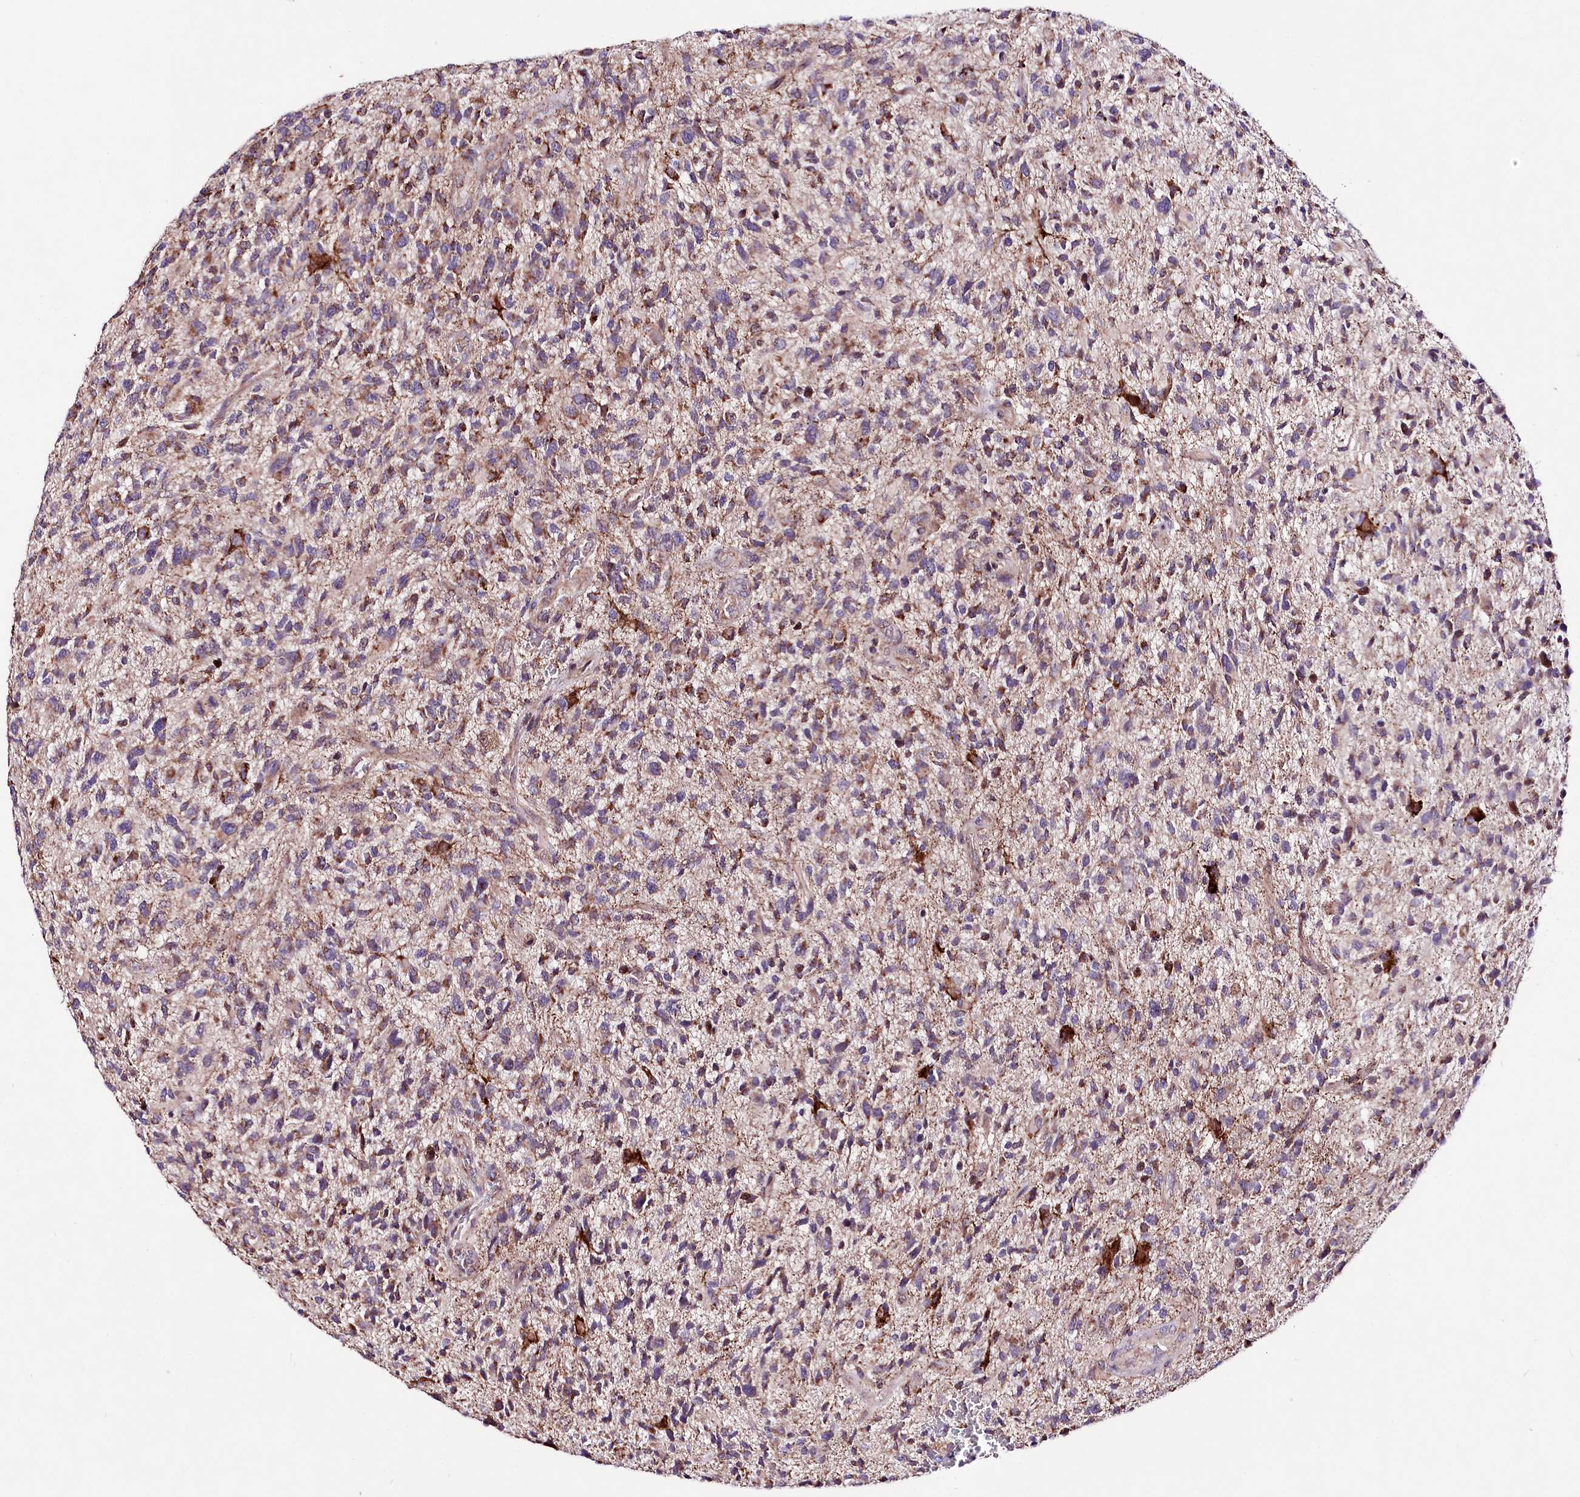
{"staining": {"intensity": "moderate", "quantity": ">75%", "location": "cytoplasmic/membranous"}, "tissue": "glioma", "cell_type": "Tumor cells", "image_type": "cancer", "snomed": [{"axis": "morphology", "description": "Glioma, malignant, High grade"}, {"axis": "topography", "description": "Brain"}], "caption": "Immunohistochemical staining of malignant glioma (high-grade) shows medium levels of moderate cytoplasmic/membranous staining in approximately >75% of tumor cells. (Stains: DAB (3,3'-diaminobenzidine) in brown, nuclei in blue, Microscopy: brightfield microscopy at high magnification).", "gene": "ATE1", "patient": {"sex": "male", "age": 47}}